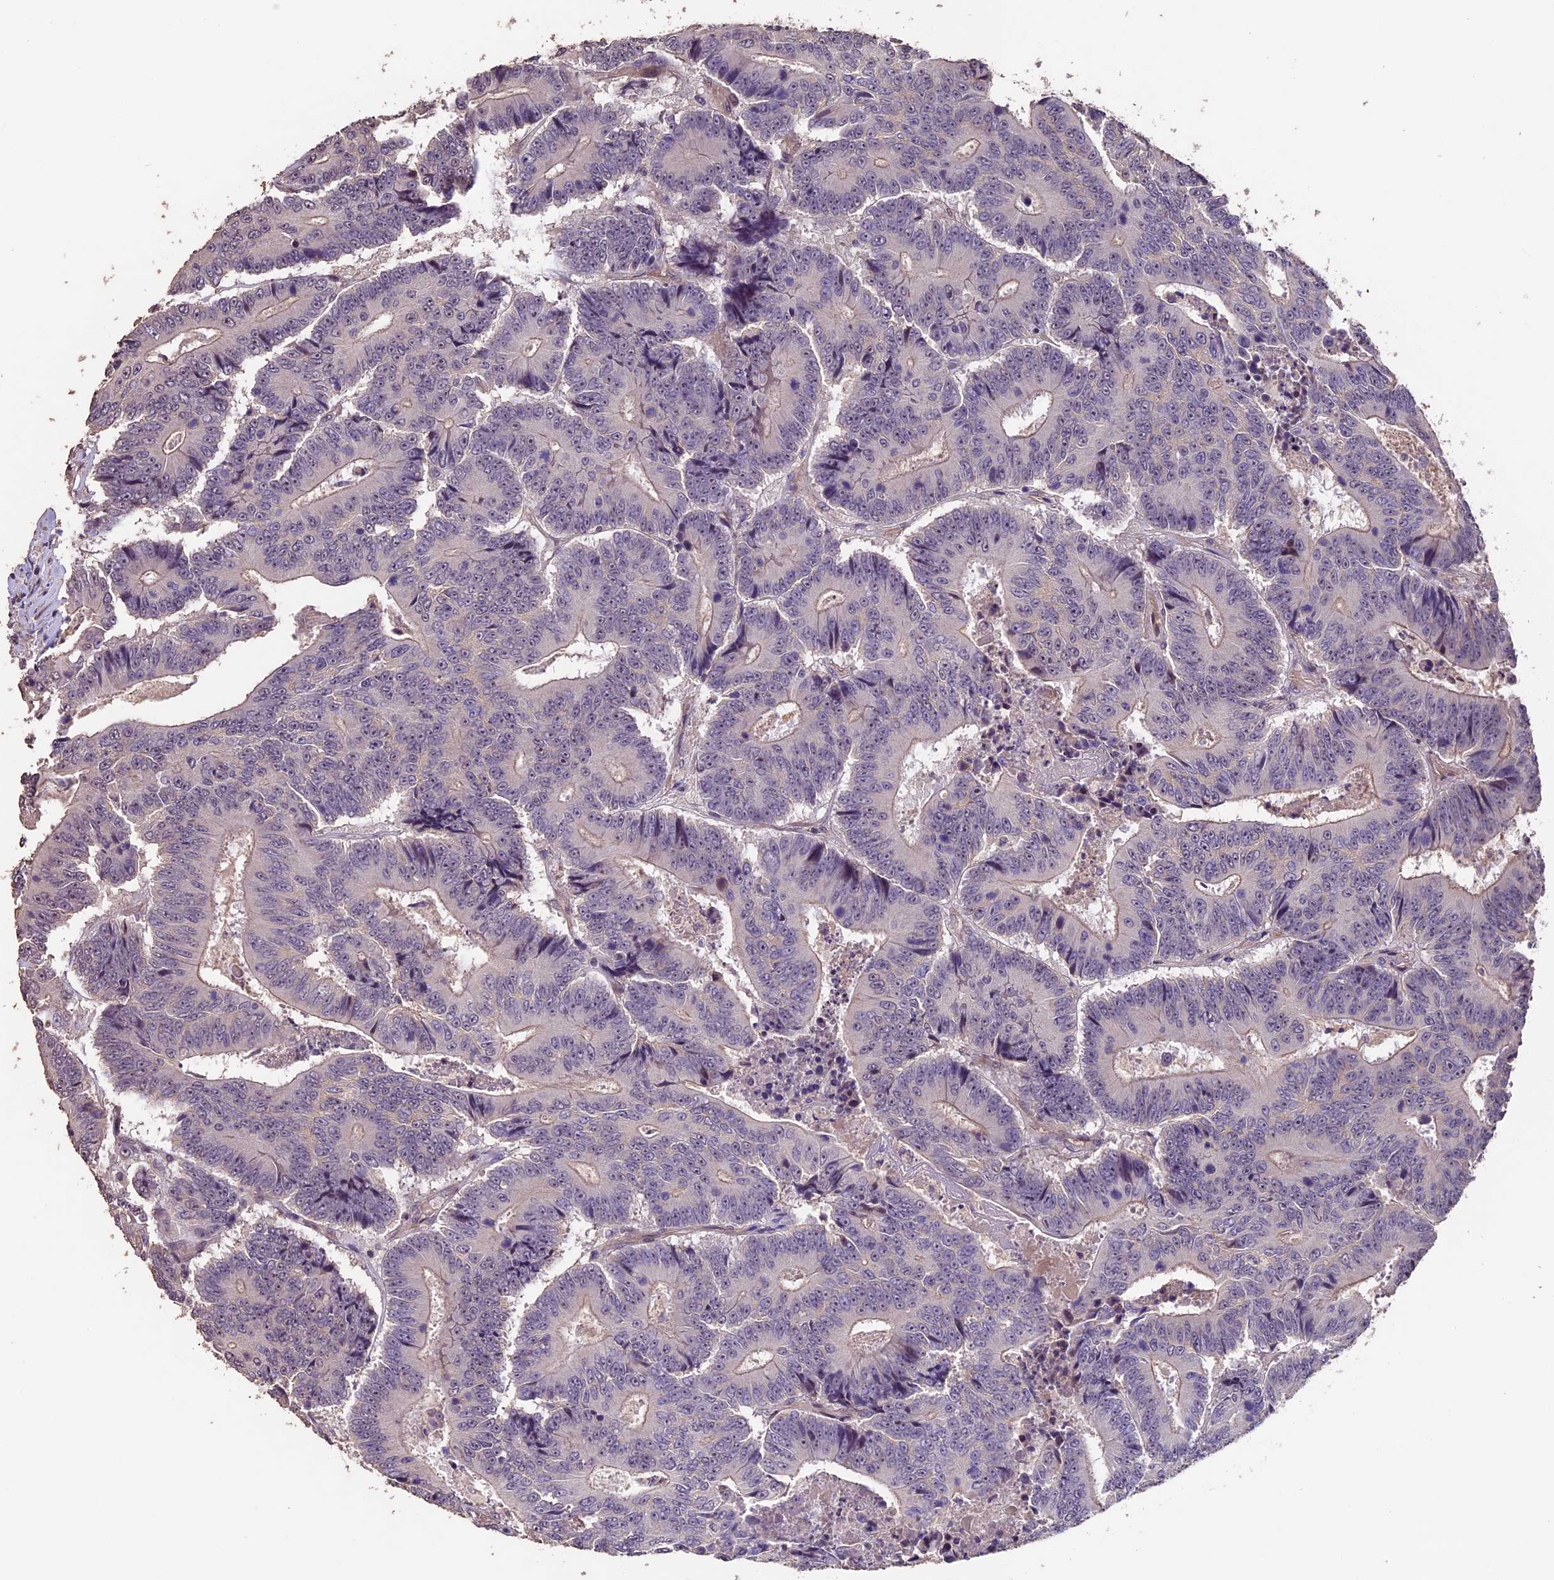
{"staining": {"intensity": "negative", "quantity": "none", "location": "none"}, "tissue": "colorectal cancer", "cell_type": "Tumor cells", "image_type": "cancer", "snomed": [{"axis": "morphology", "description": "Adenocarcinoma, NOS"}, {"axis": "topography", "description": "Colon"}], "caption": "A photomicrograph of colorectal adenocarcinoma stained for a protein demonstrates no brown staining in tumor cells. Nuclei are stained in blue.", "gene": "GNB5", "patient": {"sex": "male", "age": 83}}